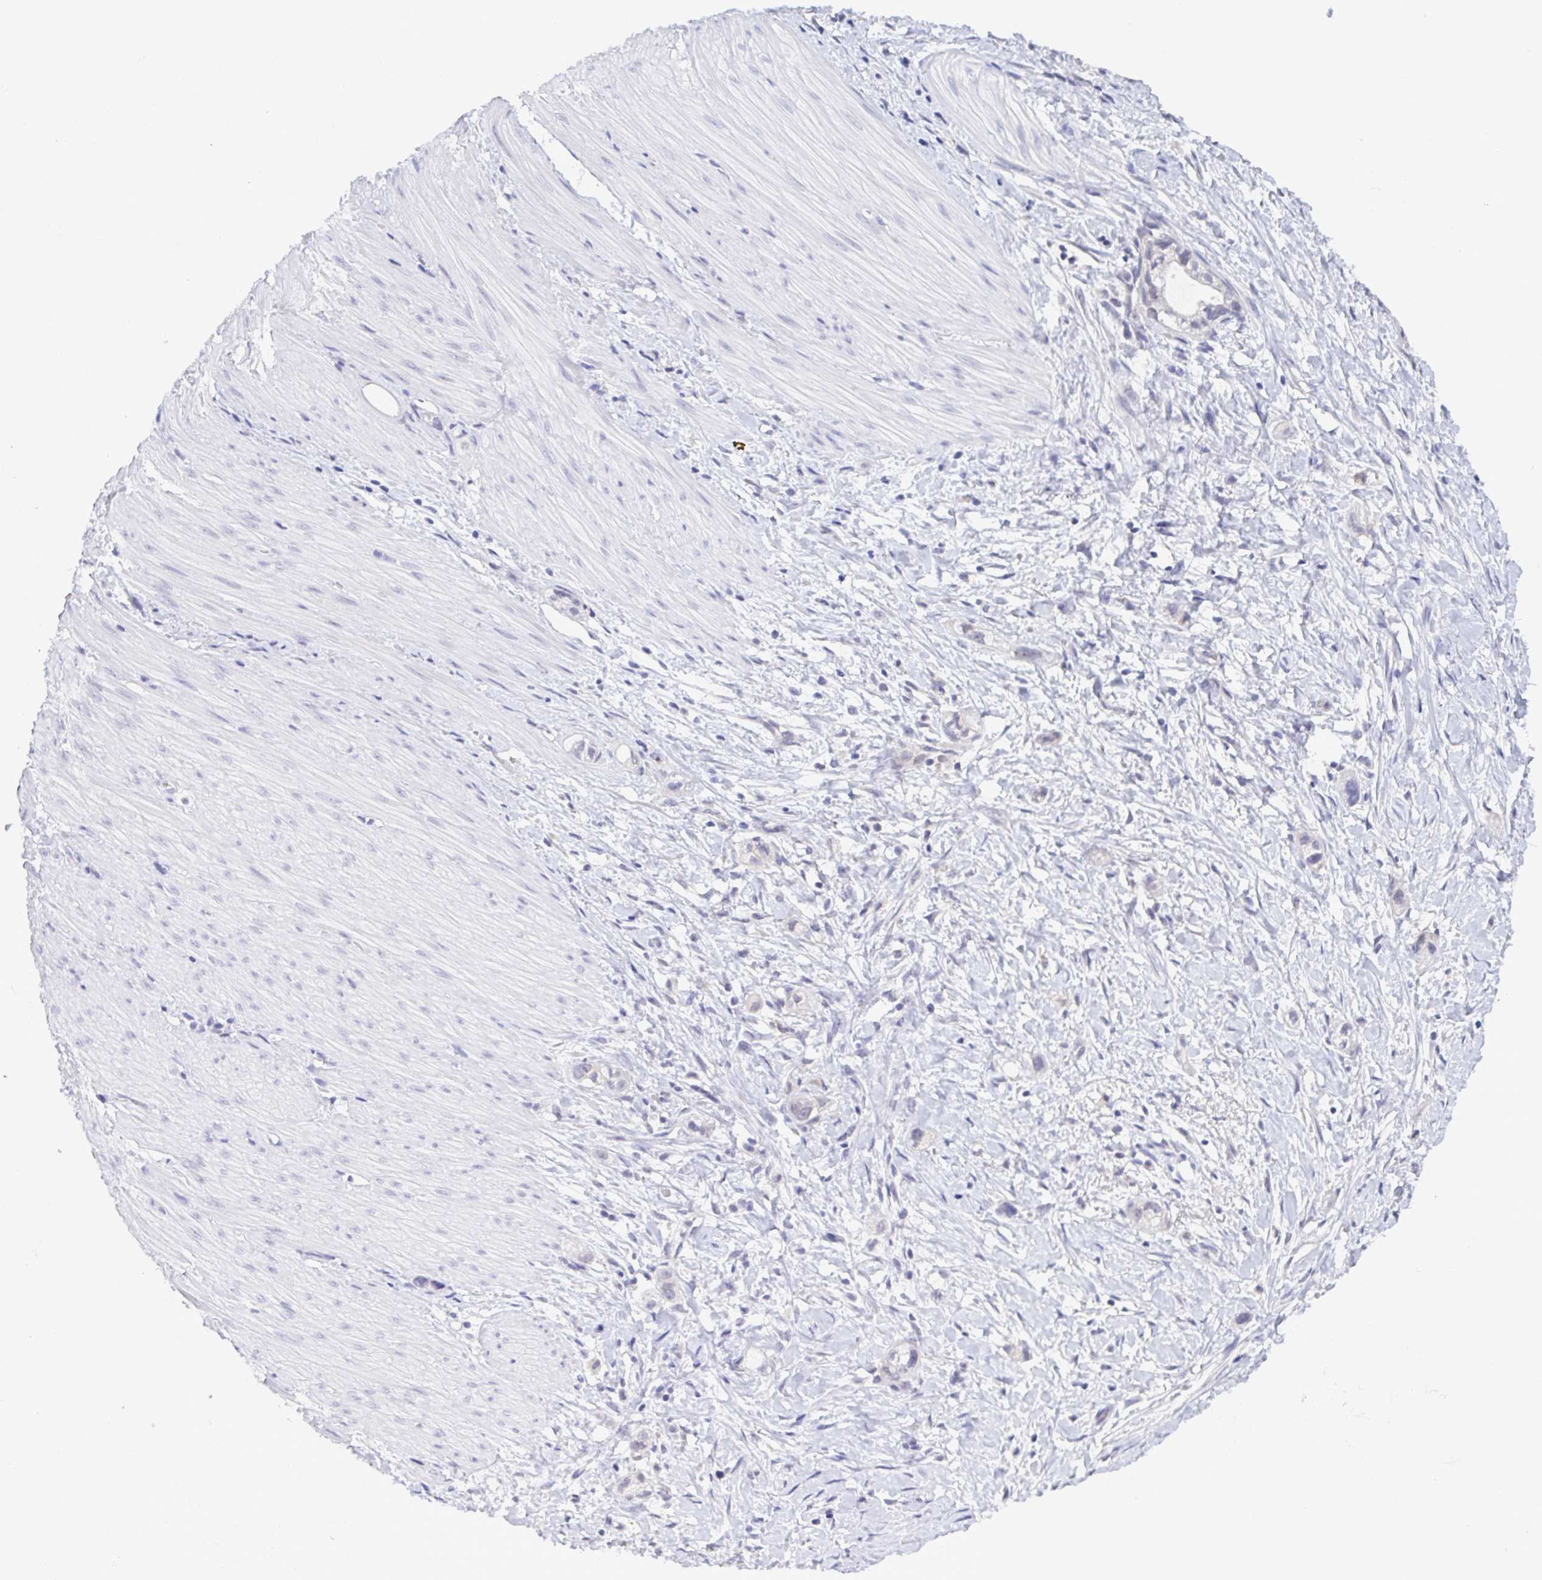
{"staining": {"intensity": "negative", "quantity": "none", "location": "none"}, "tissue": "stomach cancer", "cell_type": "Tumor cells", "image_type": "cancer", "snomed": [{"axis": "morphology", "description": "Adenocarcinoma, NOS"}, {"axis": "topography", "description": "Stomach"}, {"axis": "topography", "description": "Stomach, lower"}], "caption": "Immunohistochemical staining of human stomach cancer exhibits no significant staining in tumor cells. Brightfield microscopy of IHC stained with DAB (3,3'-diaminobenzidine) (brown) and hematoxylin (blue), captured at high magnification.", "gene": "SERPINB13", "patient": {"sex": "female", "age": 48}}